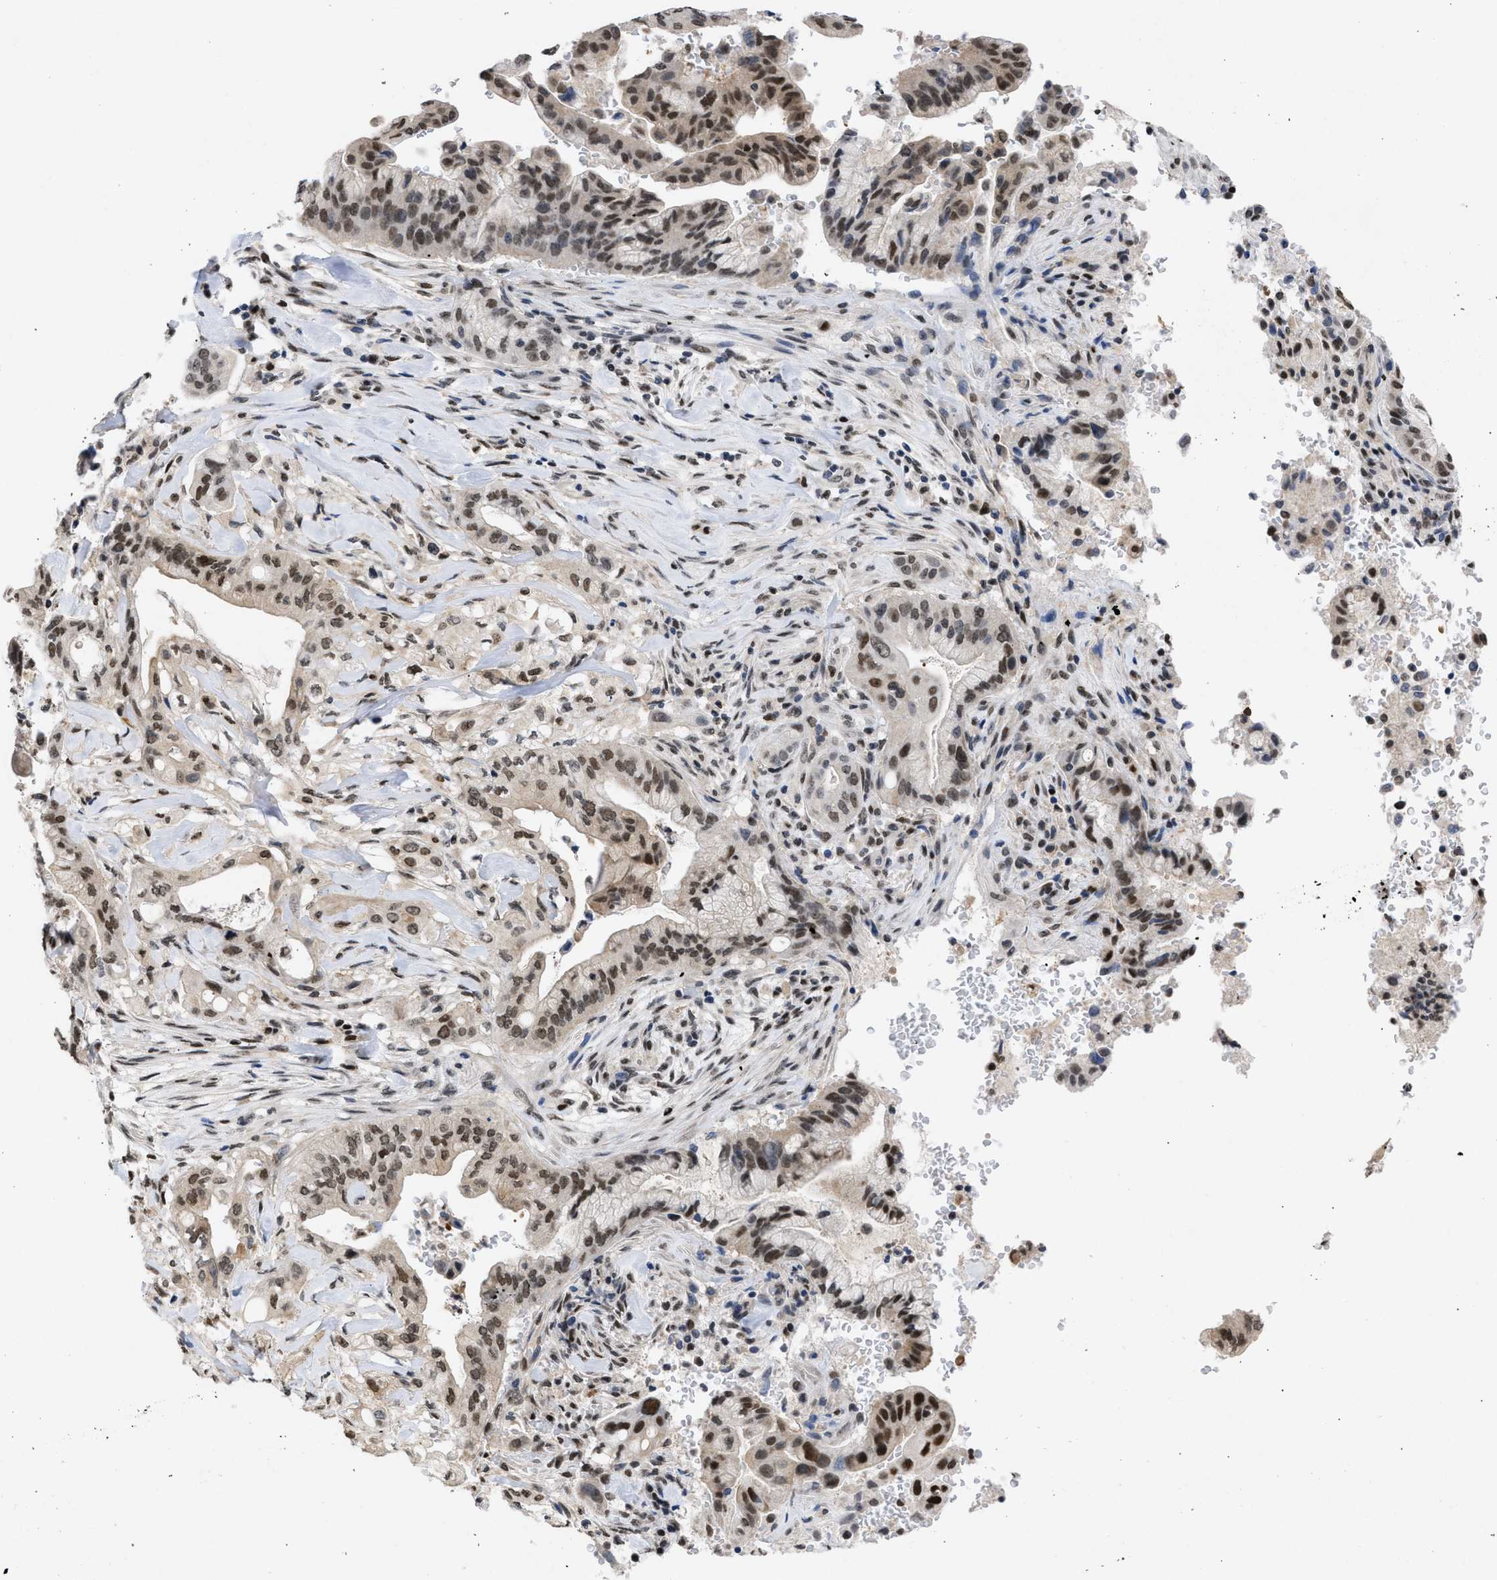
{"staining": {"intensity": "strong", "quantity": "25%-75%", "location": "nuclear"}, "tissue": "pancreatic cancer", "cell_type": "Tumor cells", "image_type": "cancer", "snomed": [{"axis": "morphology", "description": "Adenocarcinoma, NOS"}, {"axis": "topography", "description": "Pancreas"}], "caption": "Adenocarcinoma (pancreatic) stained with immunohistochemistry exhibits strong nuclear expression in about 25%-75% of tumor cells. (Stains: DAB (3,3'-diaminobenzidine) in brown, nuclei in blue, Microscopy: brightfield microscopy at high magnification).", "gene": "NUP35", "patient": {"sex": "female", "age": 73}}